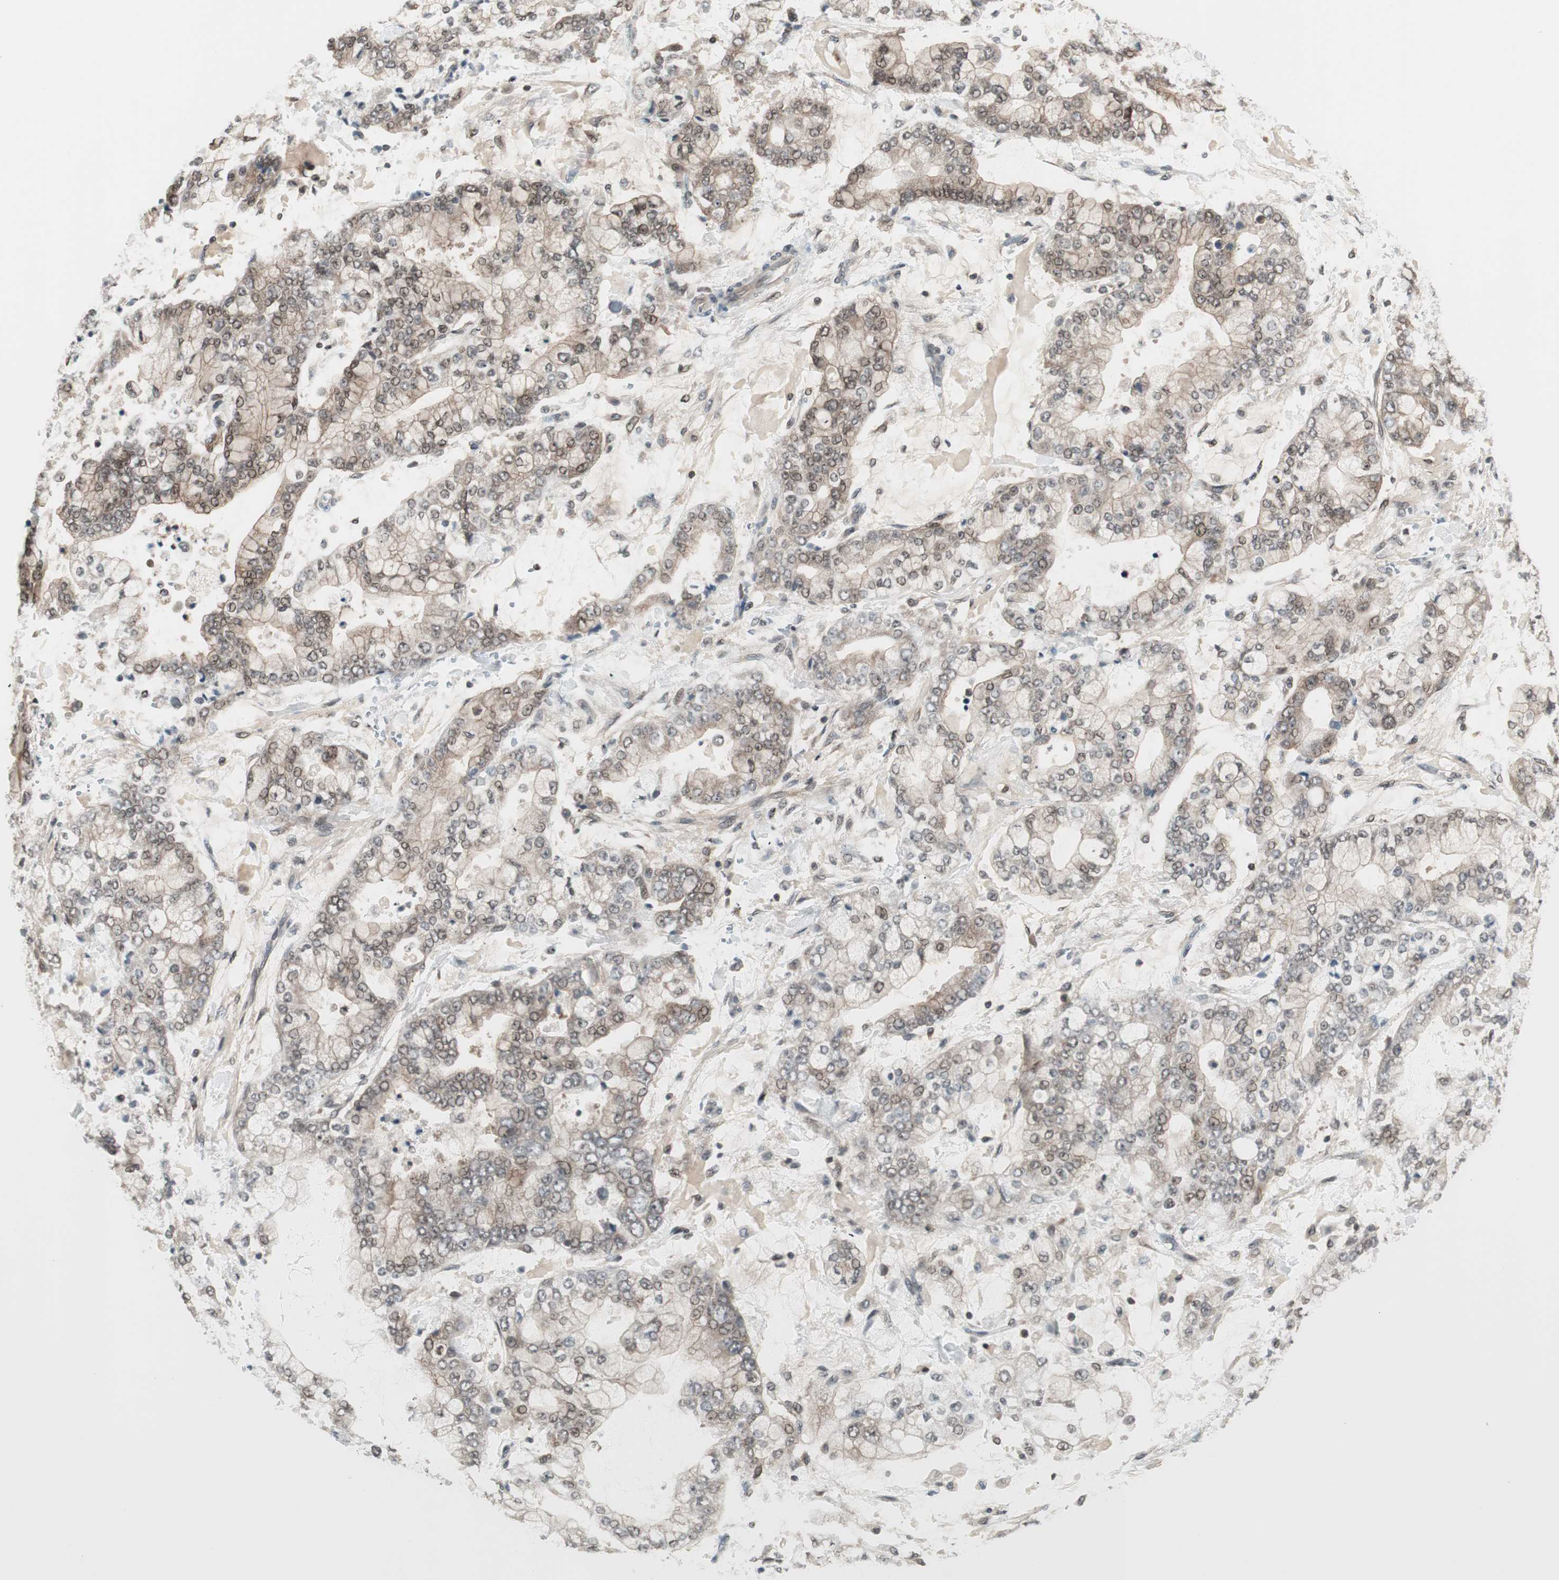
{"staining": {"intensity": "weak", "quantity": "25%-75%", "location": "cytoplasmic/membranous"}, "tissue": "stomach cancer", "cell_type": "Tumor cells", "image_type": "cancer", "snomed": [{"axis": "morphology", "description": "Adenocarcinoma, NOS"}, {"axis": "topography", "description": "Stomach"}], "caption": "Stomach cancer (adenocarcinoma) stained for a protein (brown) demonstrates weak cytoplasmic/membranous positive positivity in approximately 25%-75% of tumor cells.", "gene": "UBE2I", "patient": {"sex": "male", "age": 76}}